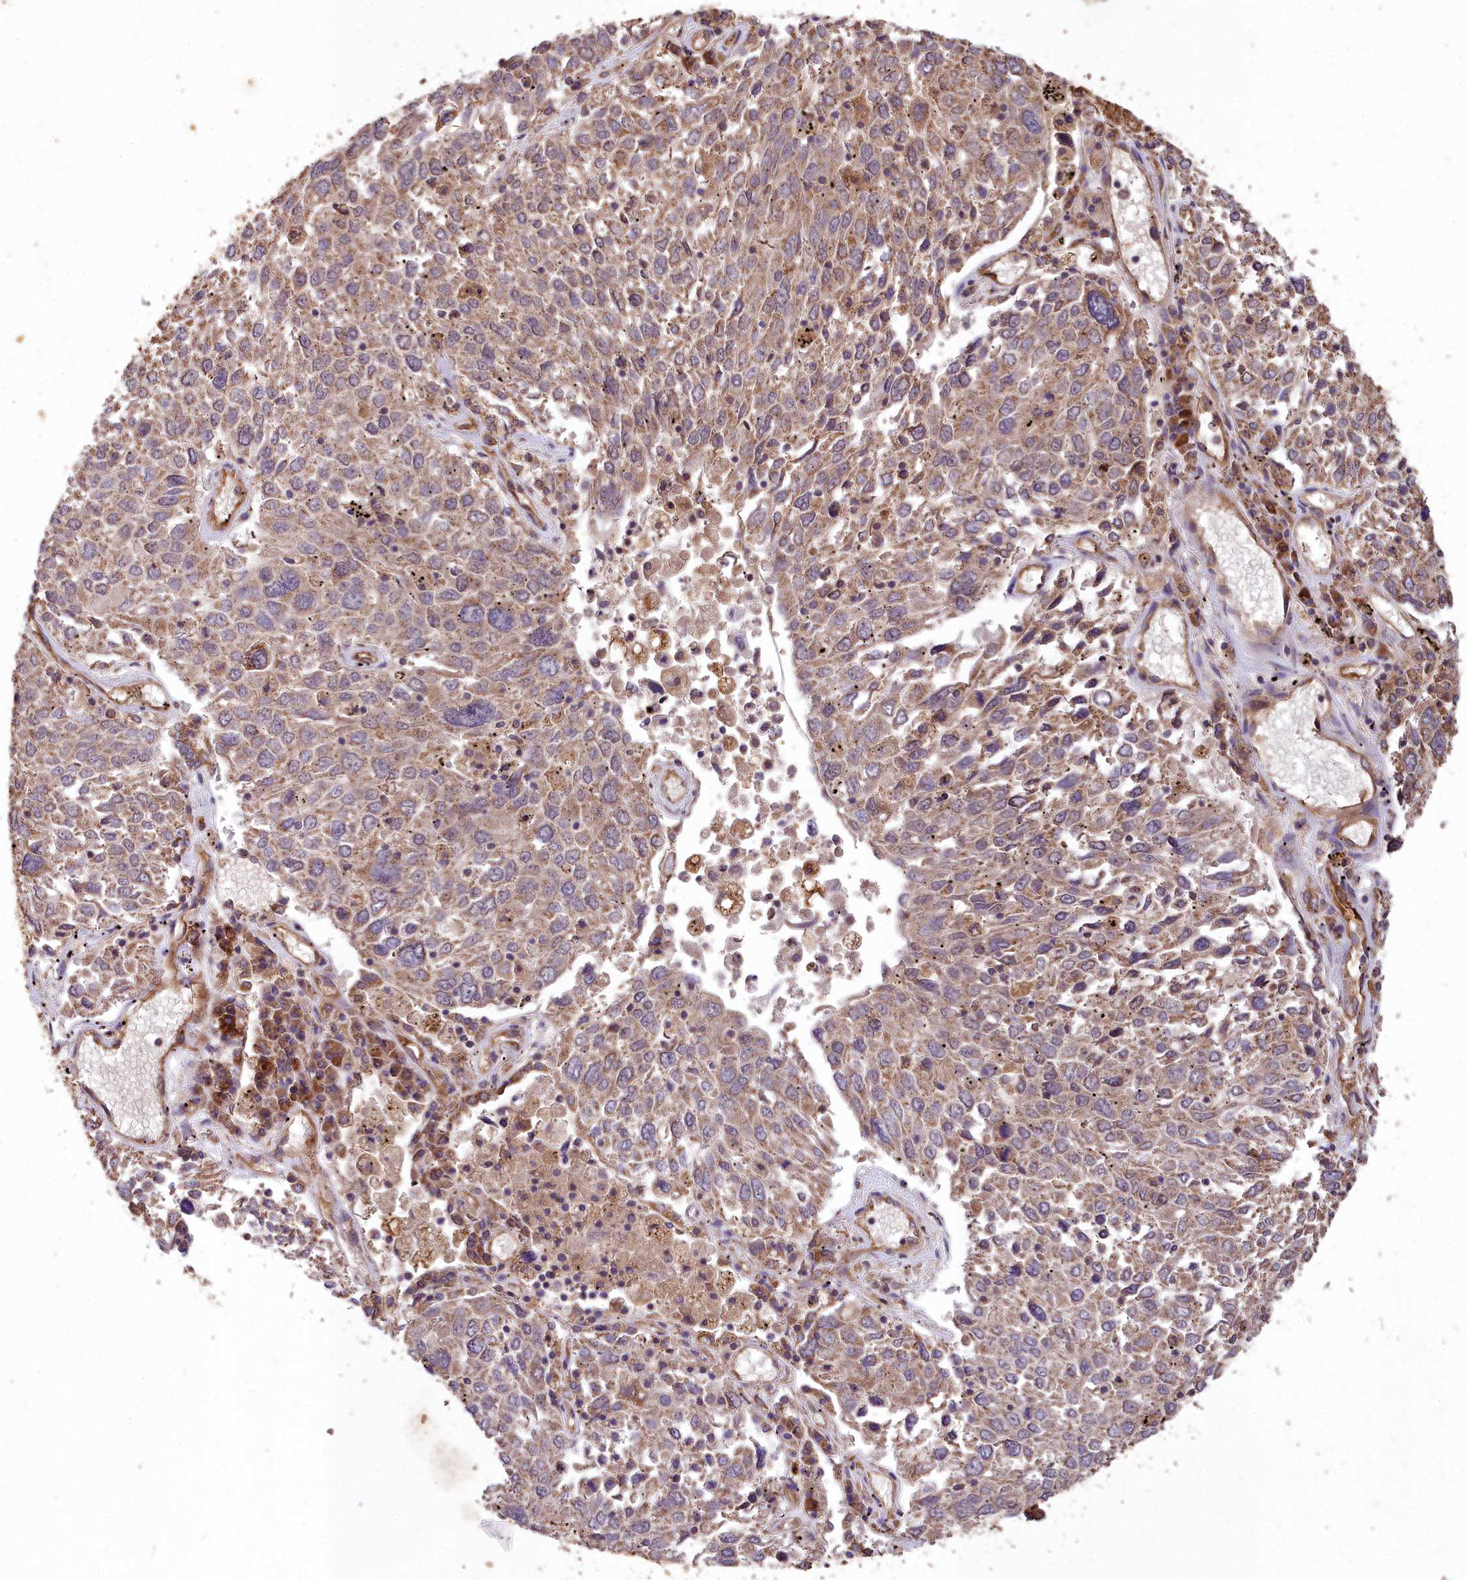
{"staining": {"intensity": "moderate", "quantity": ">75%", "location": "cytoplasmic/membranous"}, "tissue": "lung cancer", "cell_type": "Tumor cells", "image_type": "cancer", "snomed": [{"axis": "morphology", "description": "Squamous cell carcinoma, NOS"}, {"axis": "topography", "description": "Lung"}], "caption": "DAB immunohistochemical staining of squamous cell carcinoma (lung) demonstrates moderate cytoplasmic/membranous protein staining in about >75% of tumor cells. The staining is performed using DAB (3,3'-diaminobenzidine) brown chromogen to label protein expression. The nuclei are counter-stained blue using hematoxylin.", "gene": "CEMIP2", "patient": {"sex": "male", "age": 65}}